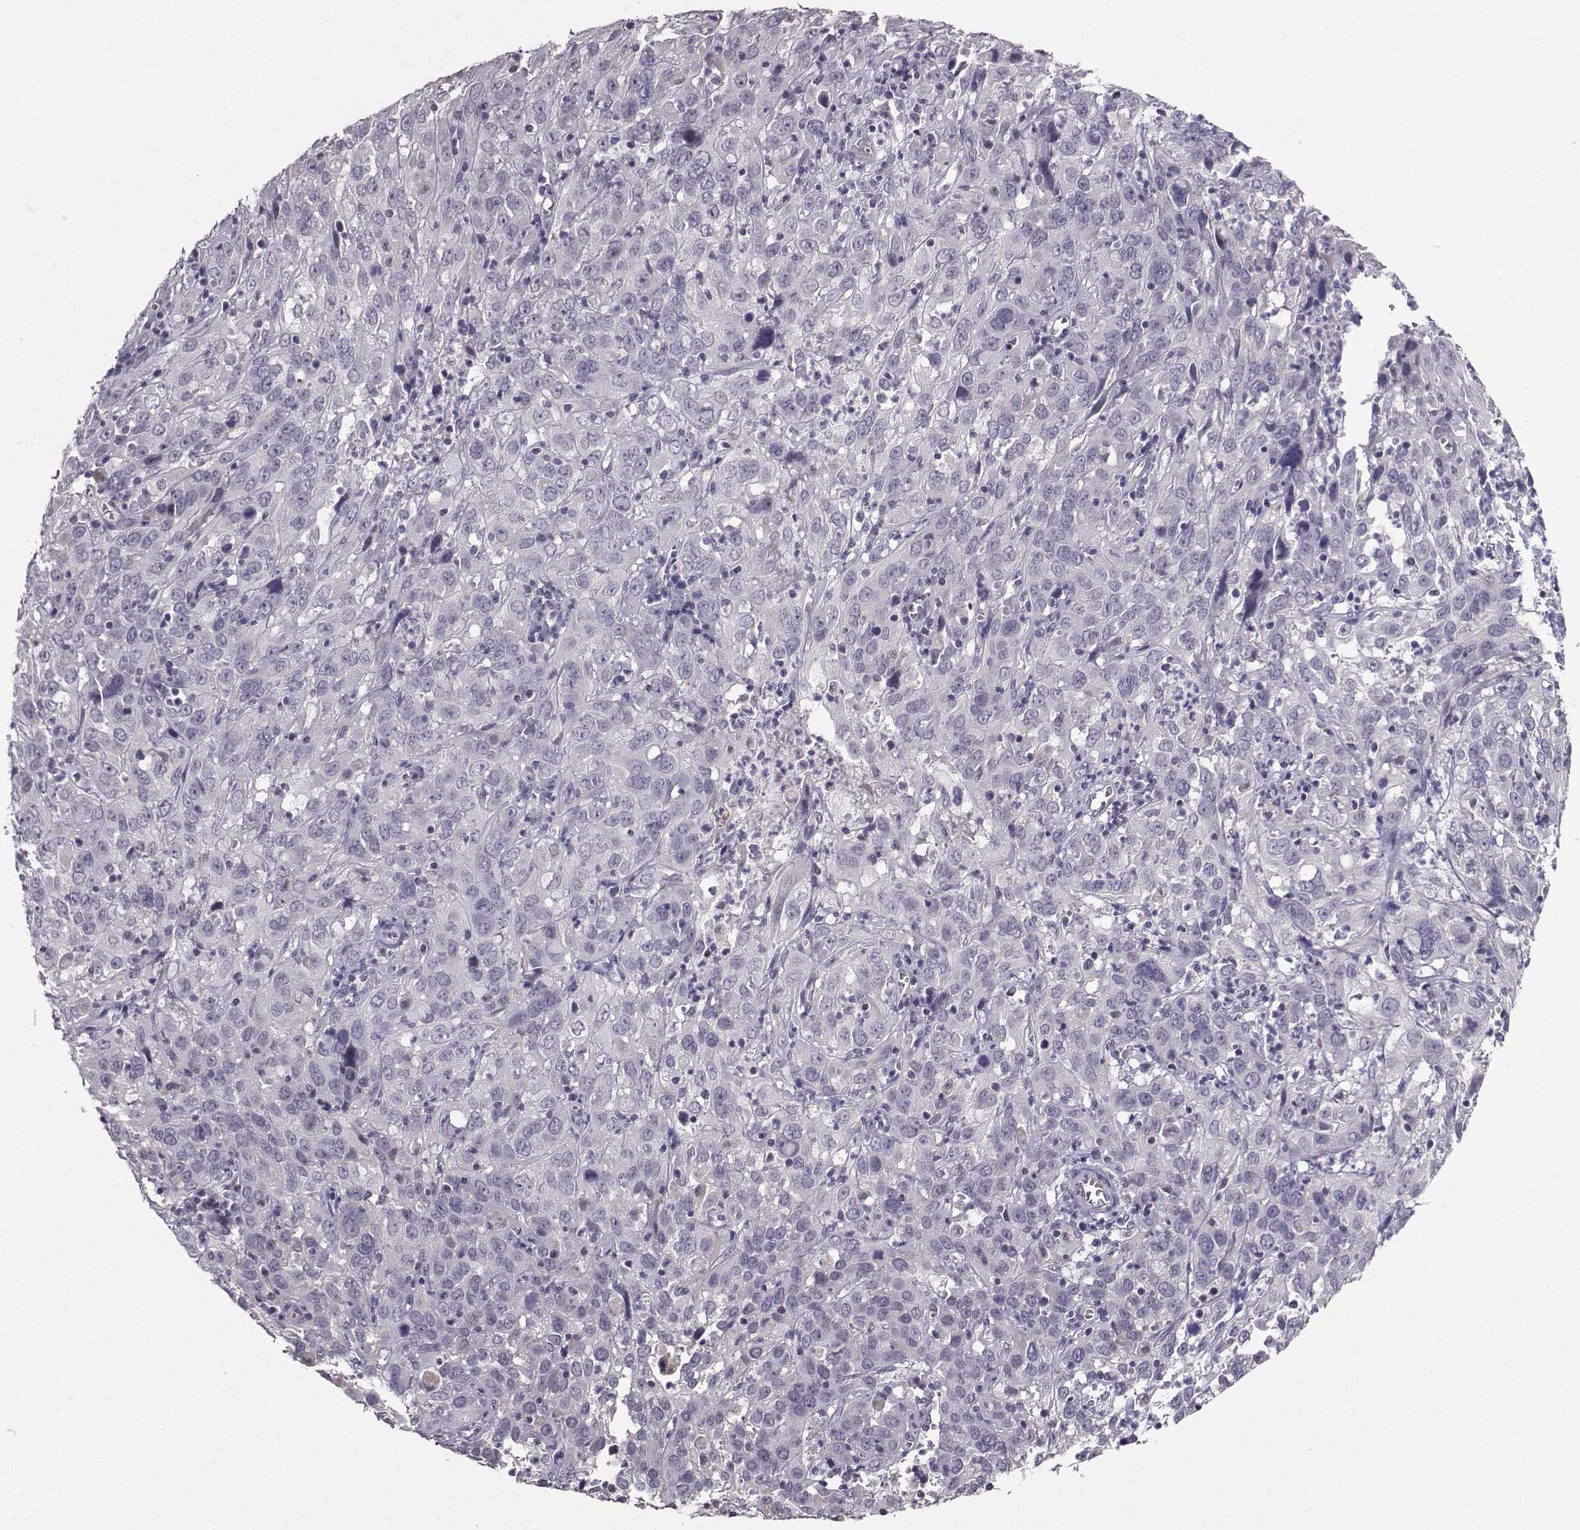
{"staining": {"intensity": "negative", "quantity": "none", "location": "none"}, "tissue": "cervical cancer", "cell_type": "Tumor cells", "image_type": "cancer", "snomed": [{"axis": "morphology", "description": "Squamous cell carcinoma, NOS"}, {"axis": "topography", "description": "Cervix"}], "caption": "Immunohistochemistry of human squamous cell carcinoma (cervical) exhibits no positivity in tumor cells.", "gene": "TSPYL5", "patient": {"sex": "female", "age": 32}}